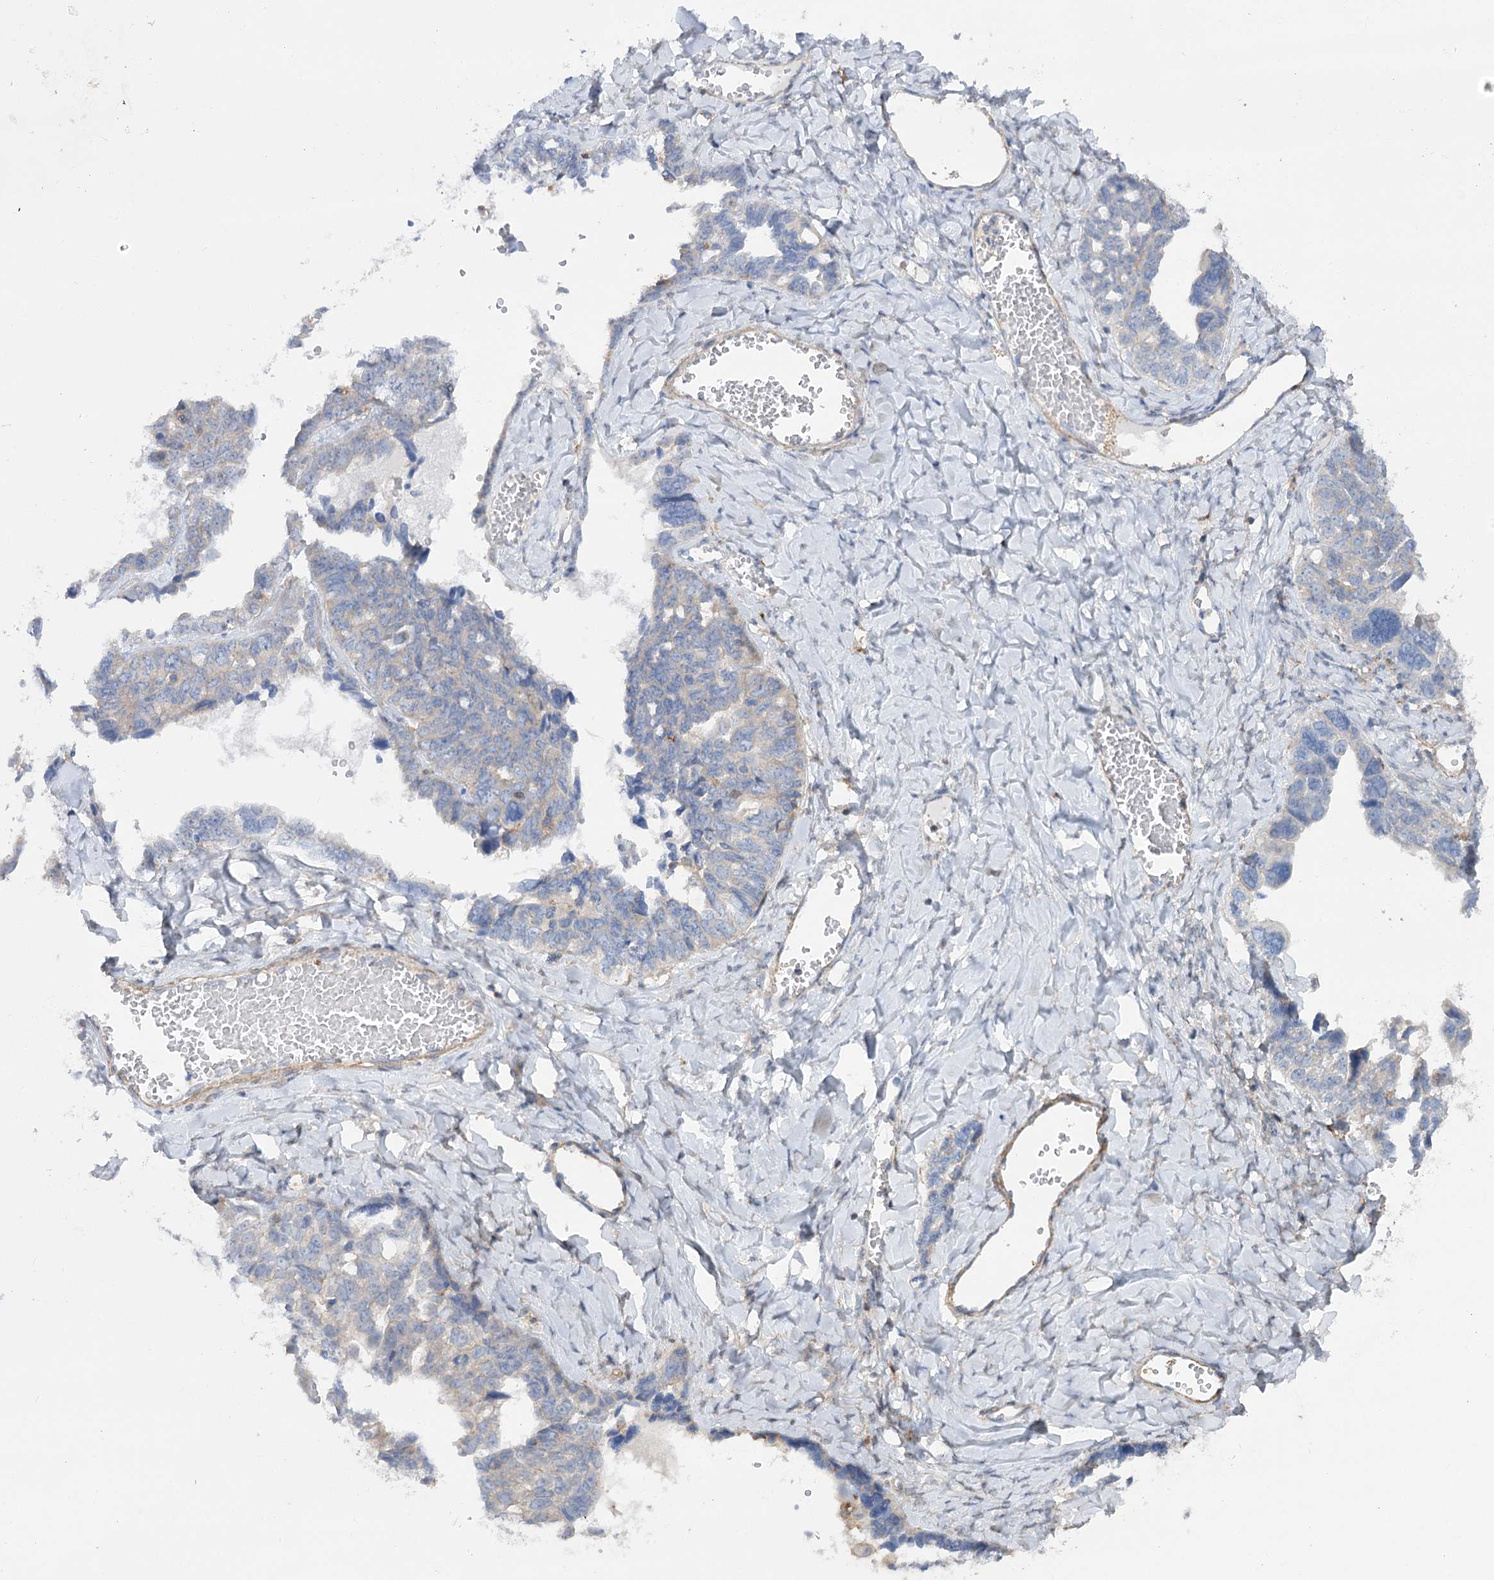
{"staining": {"intensity": "negative", "quantity": "none", "location": "none"}, "tissue": "ovarian cancer", "cell_type": "Tumor cells", "image_type": "cancer", "snomed": [{"axis": "morphology", "description": "Cystadenocarcinoma, serous, NOS"}, {"axis": "topography", "description": "Ovary"}], "caption": "Protein analysis of serous cystadenocarcinoma (ovarian) displays no significant expression in tumor cells.", "gene": "LARP1B", "patient": {"sex": "female", "age": 79}}